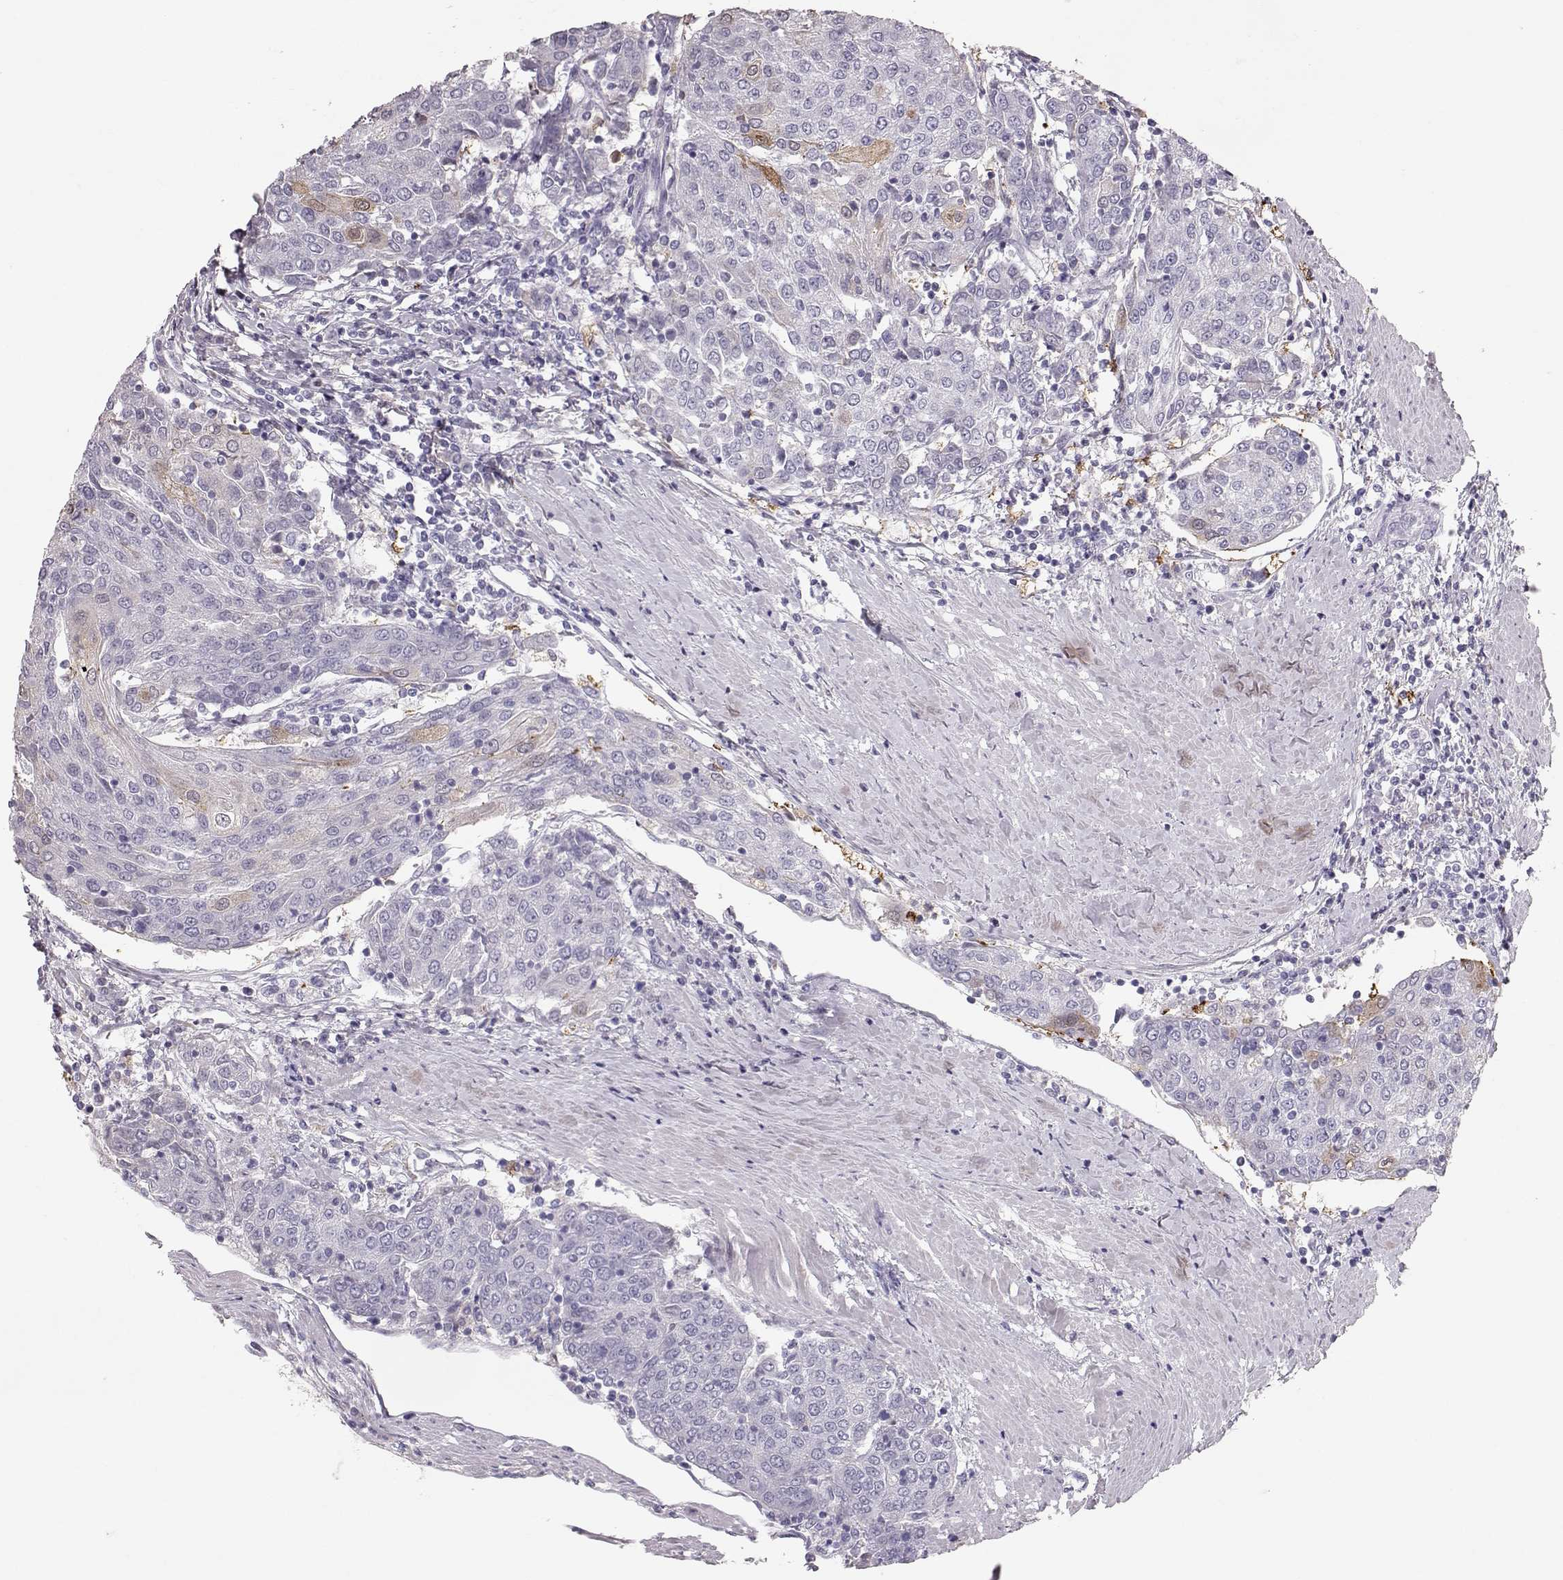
{"staining": {"intensity": "negative", "quantity": "none", "location": "none"}, "tissue": "urothelial cancer", "cell_type": "Tumor cells", "image_type": "cancer", "snomed": [{"axis": "morphology", "description": "Urothelial carcinoma, High grade"}, {"axis": "topography", "description": "Urinary bladder"}], "caption": "The micrograph reveals no significant positivity in tumor cells of urothelial carcinoma (high-grade).", "gene": "POU1F1", "patient": {"sex": "female", "age": 85}}